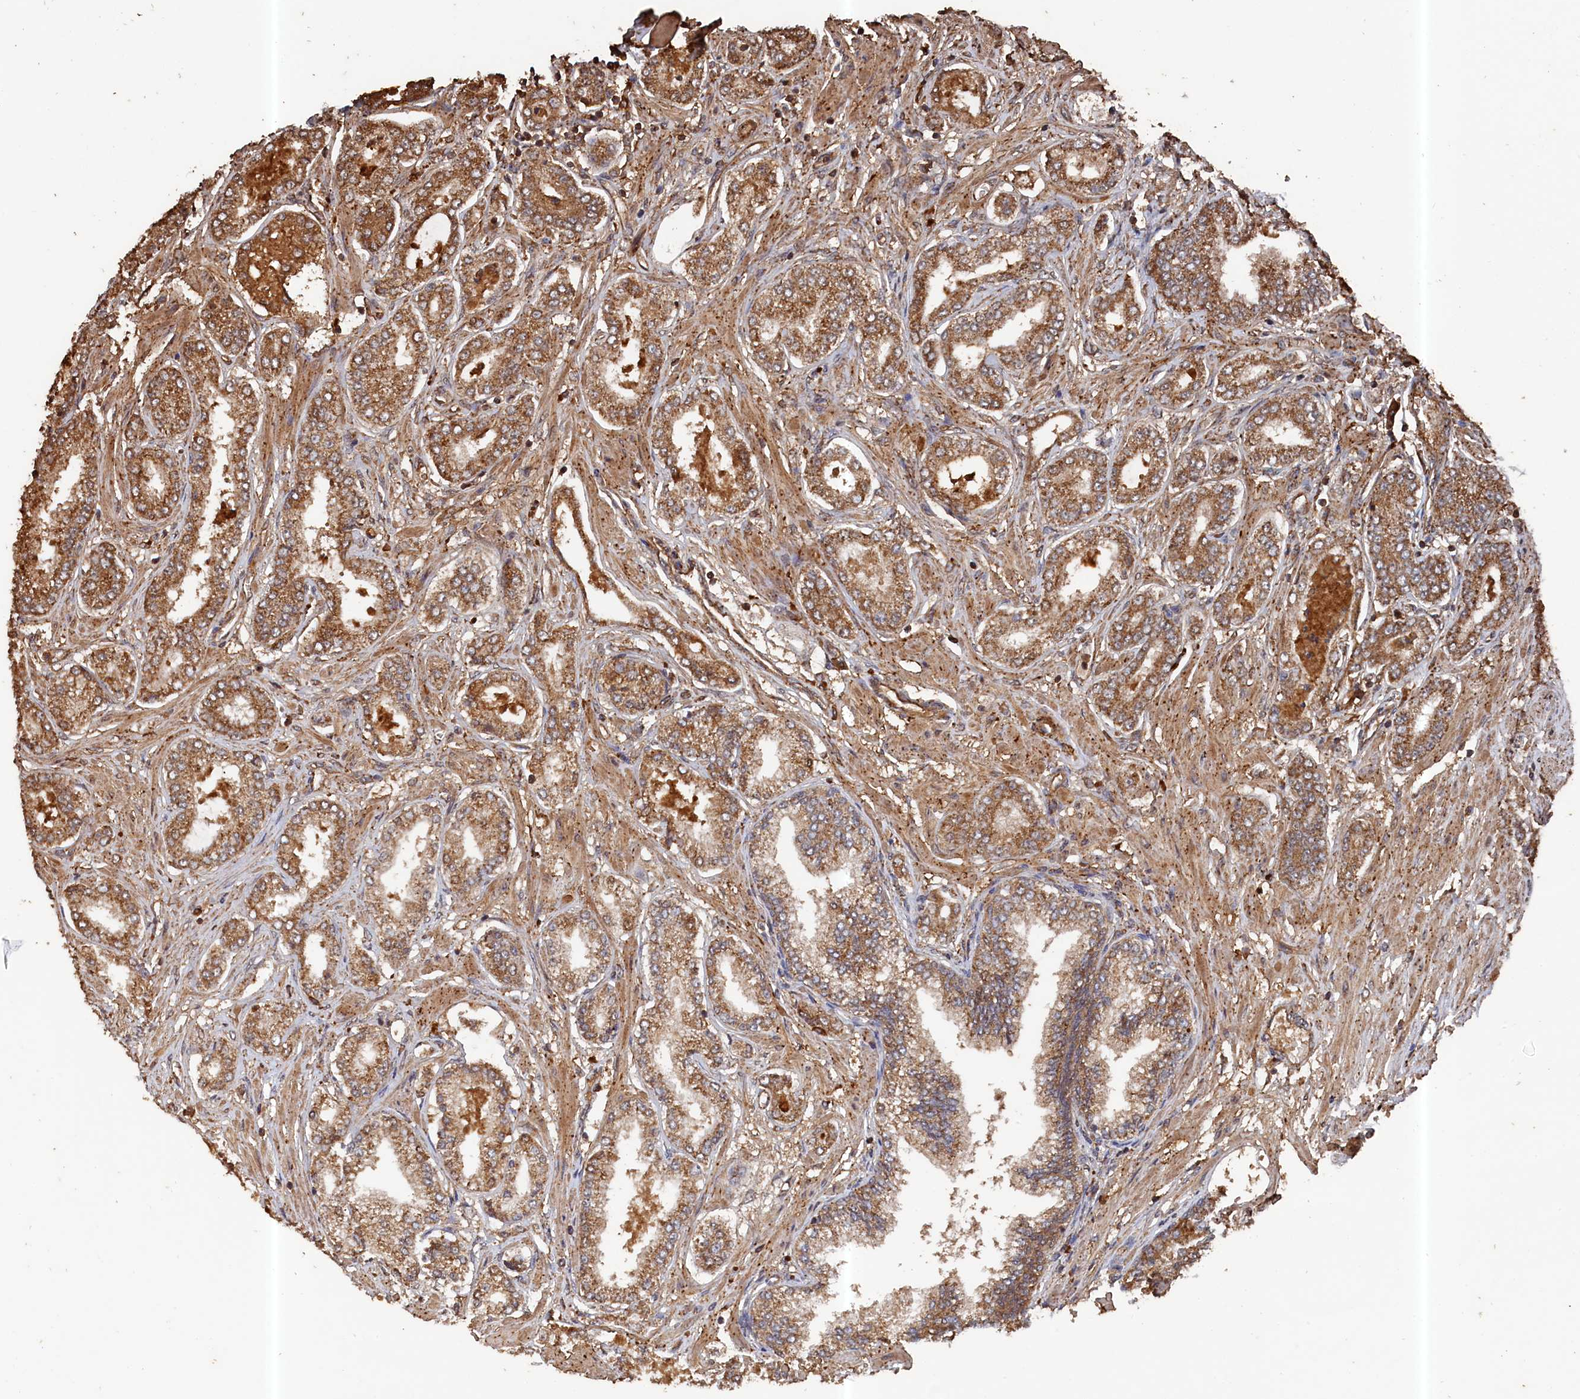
{"staining": {"intensity": "moderate", "quantity": ">75%", "location": "cytoplasmic/membranous"}, "tissue": "prostate cancer", "cell_type": "Tumor cells", "image_type": "cancer", "snomed": [{"axis": "morphology", "description": "Adenocarcinoma, Low grade"}, {"axis": "topography", "description": "Prostate"}], "caption": "Immunohistochemical staining of prostate cancer demonstrates medium levels of moderate cytoplasmic/membranous protein positivity in approximately >75% of tumor cells. The staining is performed using DAB brown chromogen to label protein expression. The nuclei are counter-stained blue using hematoxylin.", "gene": "SNX33", "patient": {"sex": "male", "age": 63}}